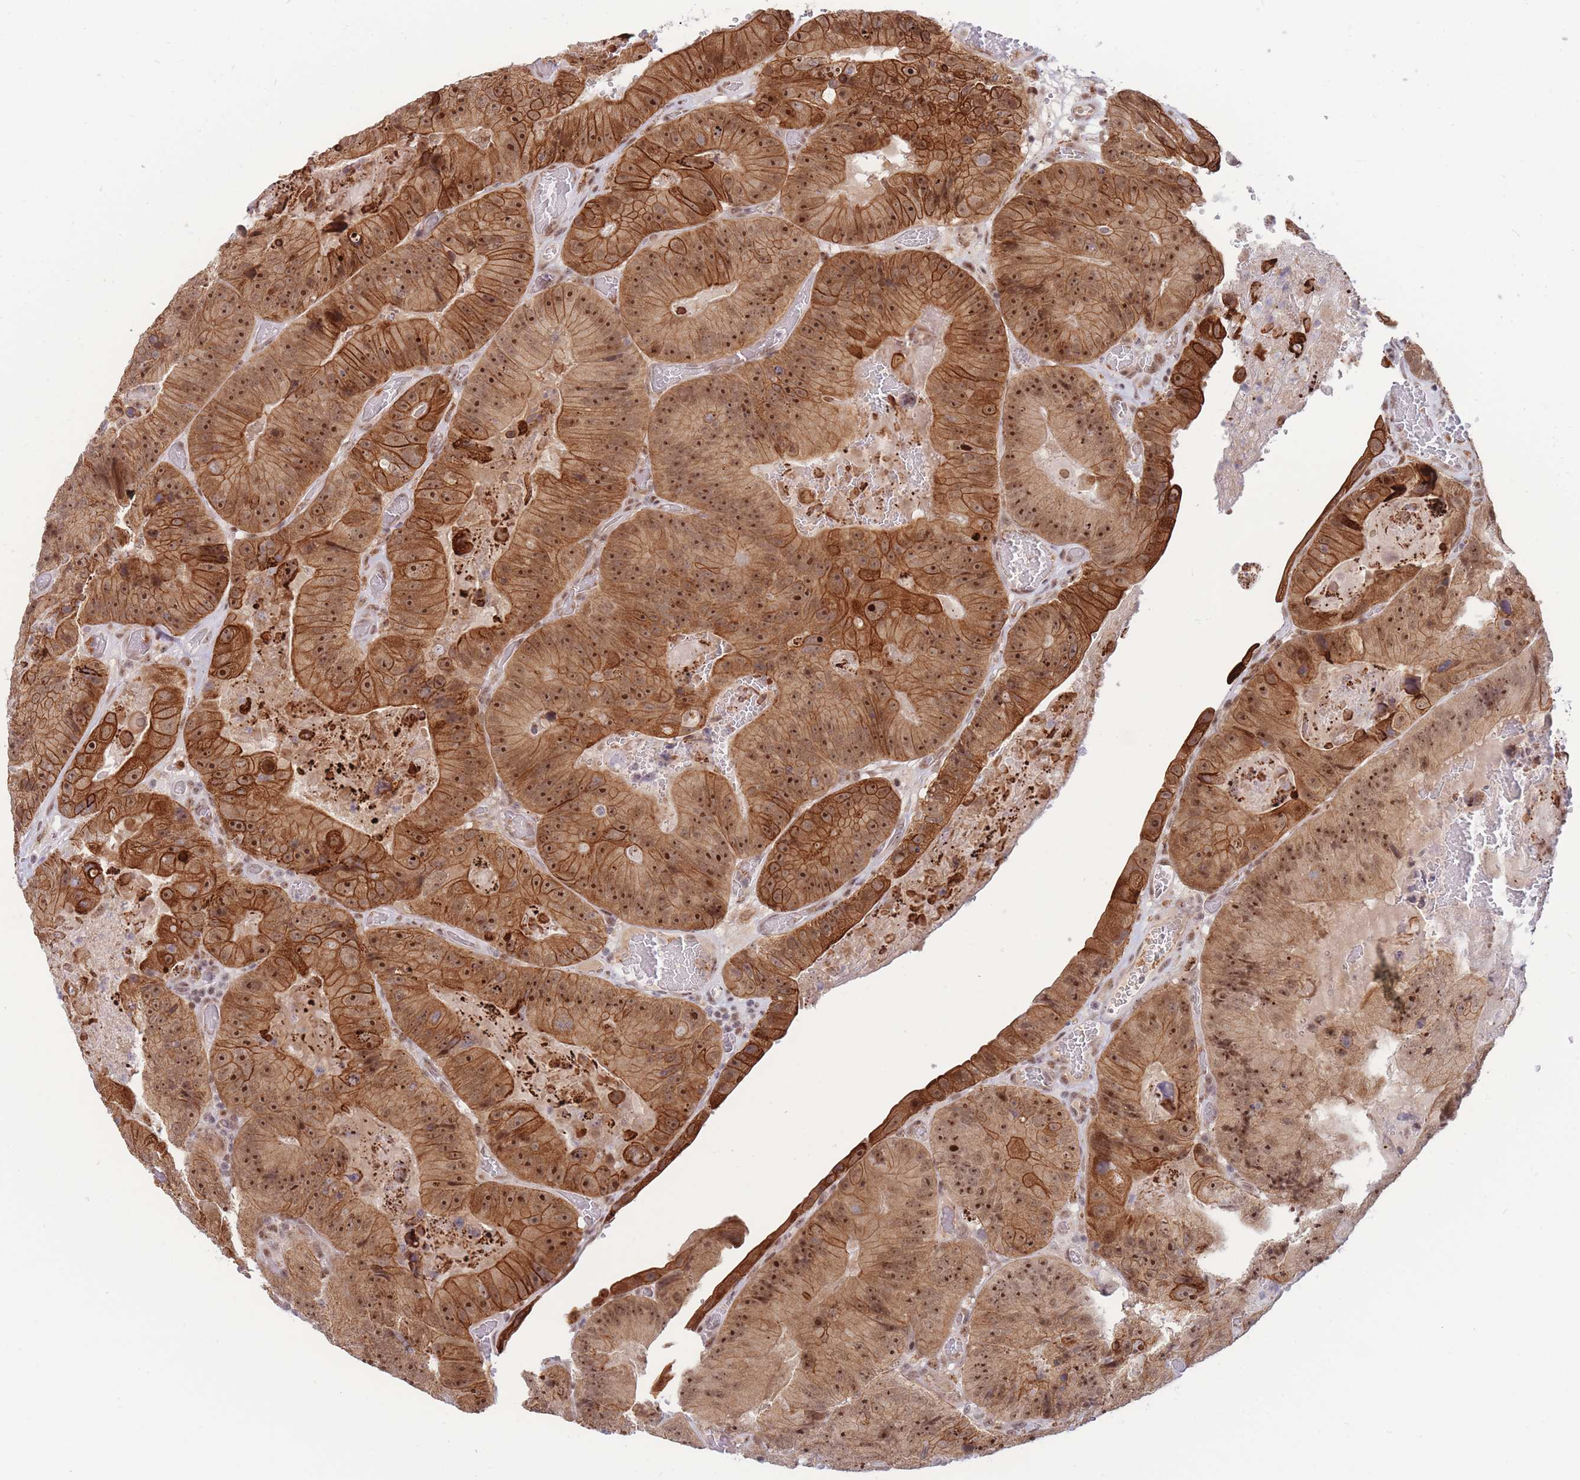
{"staining": {"intensity": "strong", "quantity": ">75%", "location": "cytoplasmic/membranous,nuclear"}, "tissue": "colorectal cancer", "cell_type": "Tumor cells", "image_type": "cancer", "snomed": [{"axis": "morphology", "description": "Adenocarcinoma, NOS"}, {"axis": "topography", "description": "Colon"}], "caption": "There is high levels of strong cytoplasmic/membranous and nuclear staining in tumor cells of adenocarcinoma (colorectal), as demonstrated by immunohistochemical staining (brown color).", "gene": "TARBP2", "patient": {"sex": "female", "age": 86}}